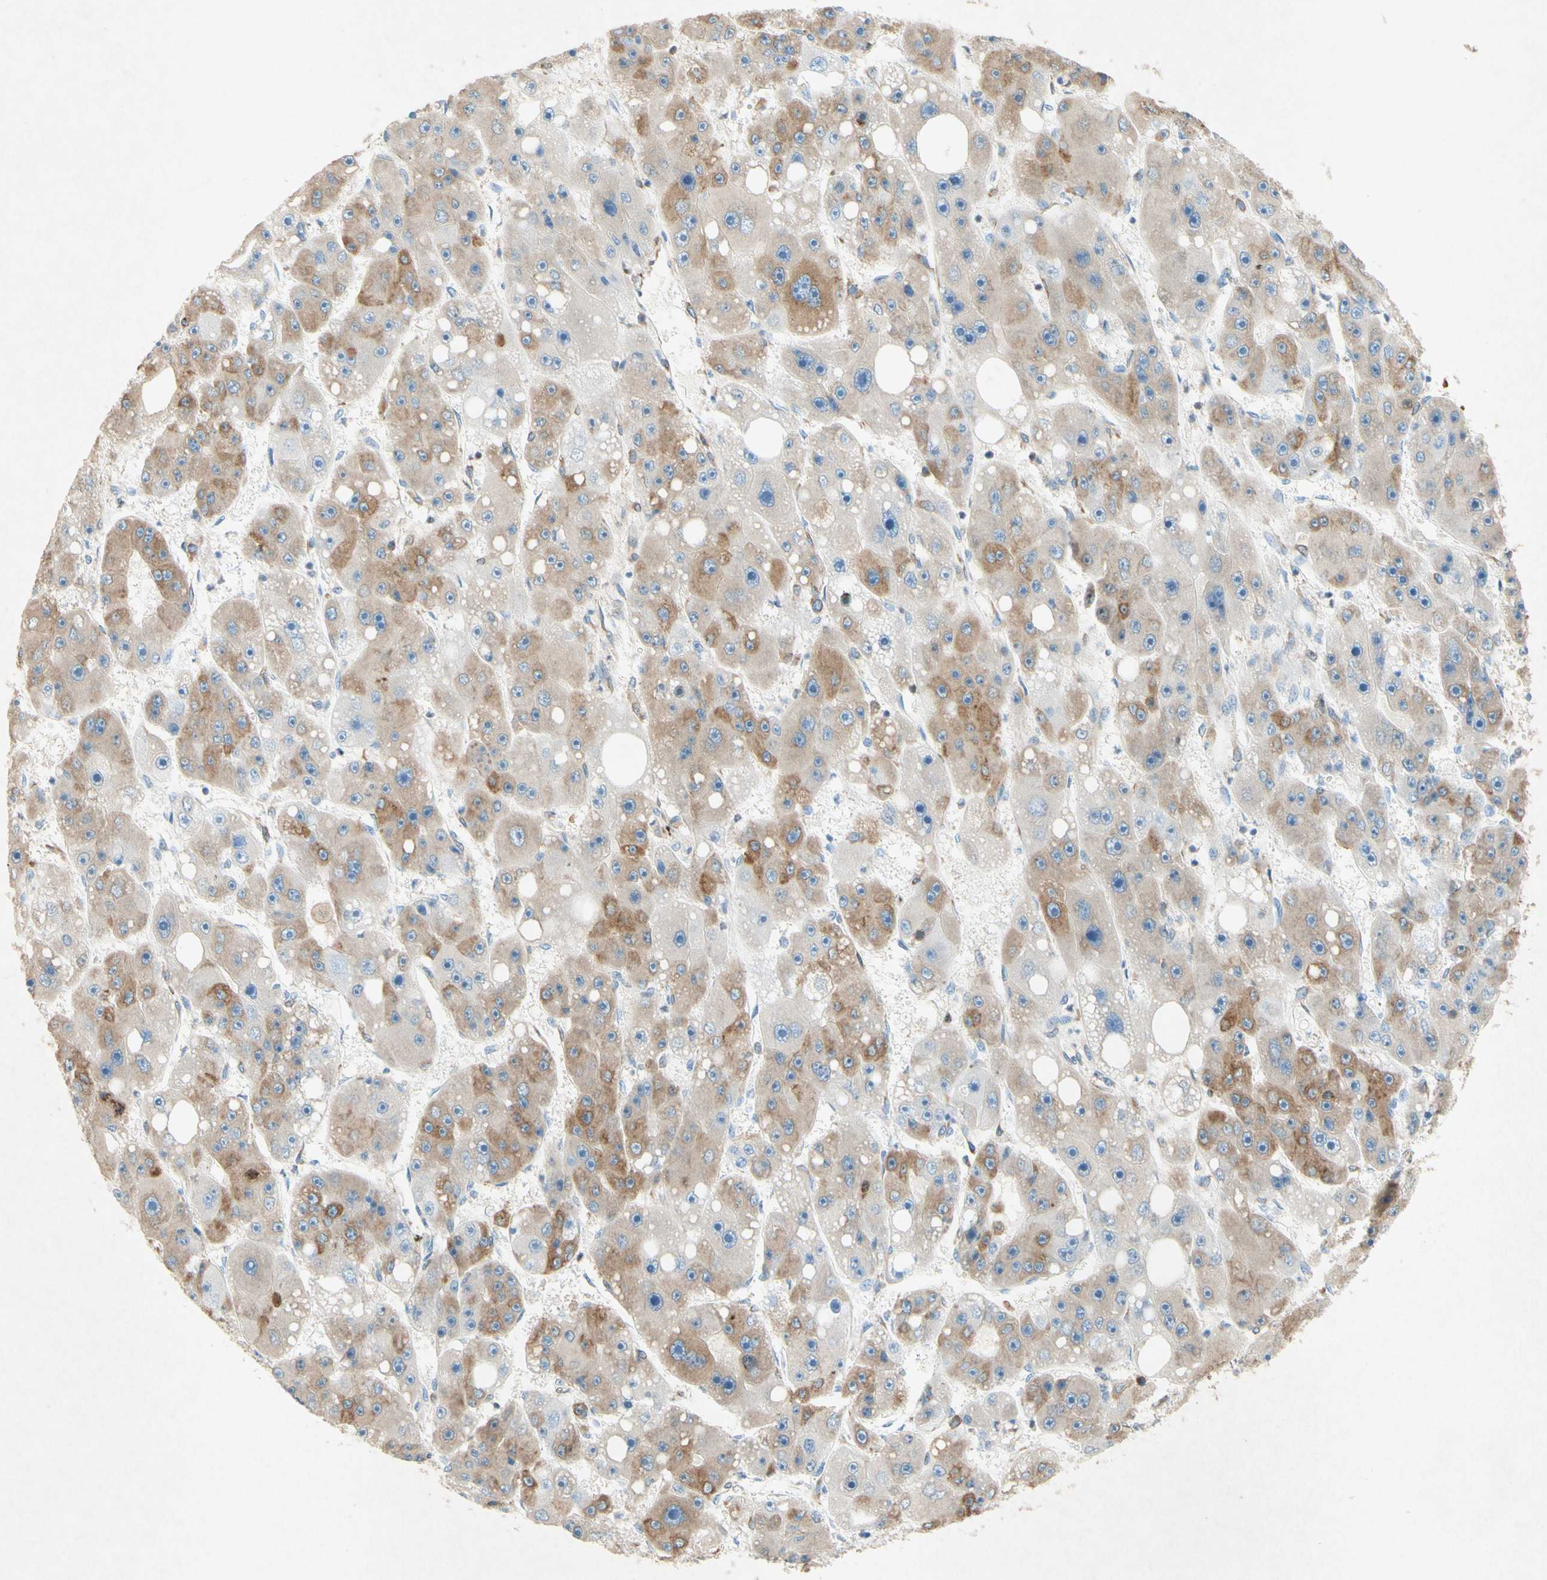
{"staining": {"intensity": "moderate", "quantity": ">75%", "location": "cytoplasmic/membranous"}, "tissue": "liver cancer", "cell_type": "Tumor cells", "image_type": "cancer", "snomed": [{"axis": "morphology", "description": "Carcinoma, Hepatocellular, NOS"}, {"axis": "topography", "description": "Liver"}], "caption": "DAB immunohistochemical staining of human liver cancer (hepatocellular carcinoma) displays moderate cytoplasmic/membranous protein staining in approximately >75% of tumor cells. (brown staining indicates protein expression, while blue staining denotes nuclei).", "gene": "PABPC1", "patient": {"sex": "female", "age": 61}}